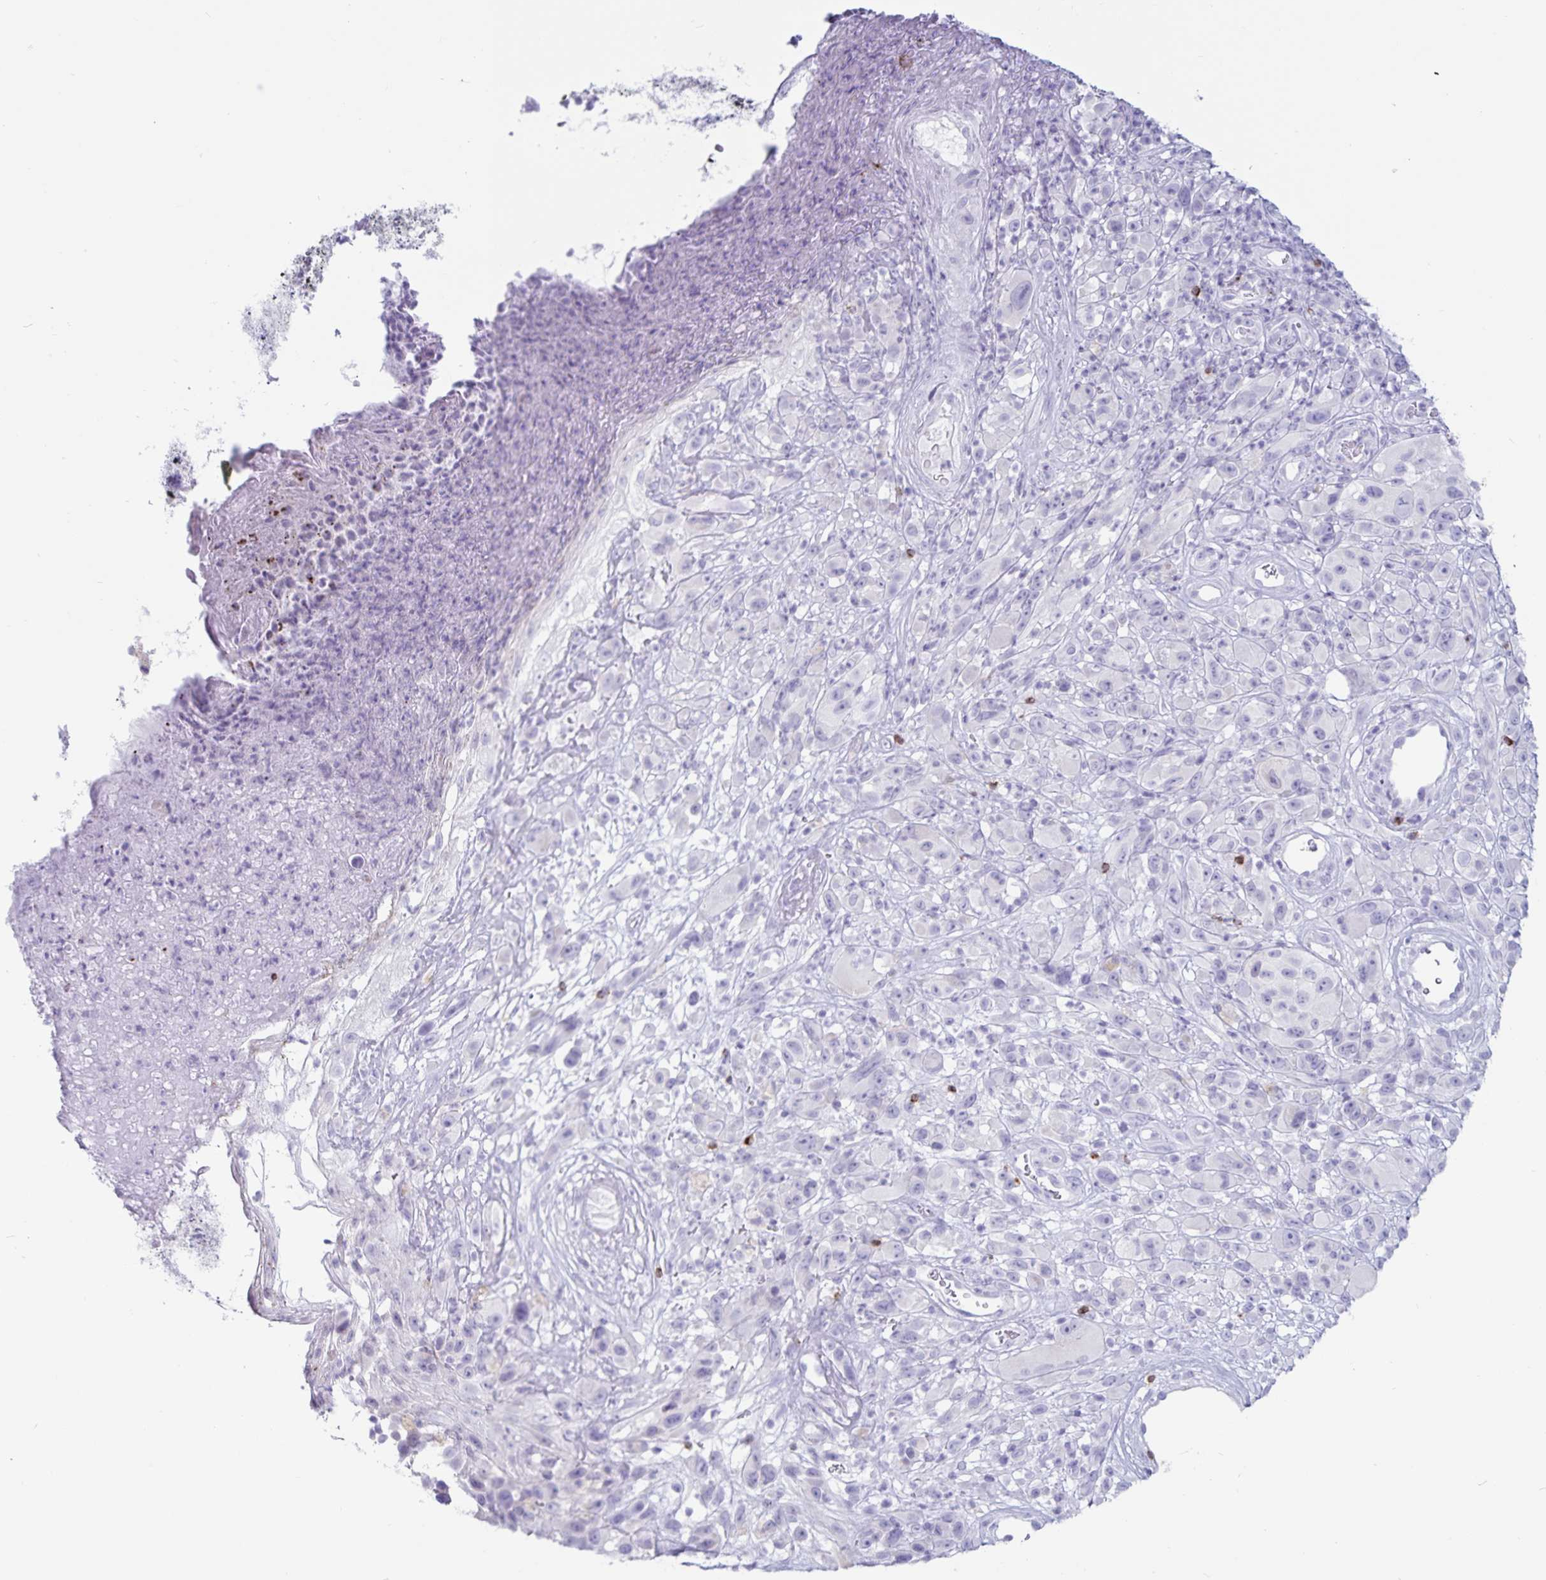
{"staining": {"intensity": "negative", "quantity": "none", "location": "none"}, "tissue": "melanoma", "cell_type": "Tumor cells", "image_type": "cancer", "snomed": [{"axis": "morphology", "description": "Malignant melanoma, NOS"}, {"axis": "topography", "description": "Skin"}], "caption": "Image shows no significant protein staining in tumor cells of melanoma.", "gene": "GNLY", "patient": {"sex": "male", "age": 68}}